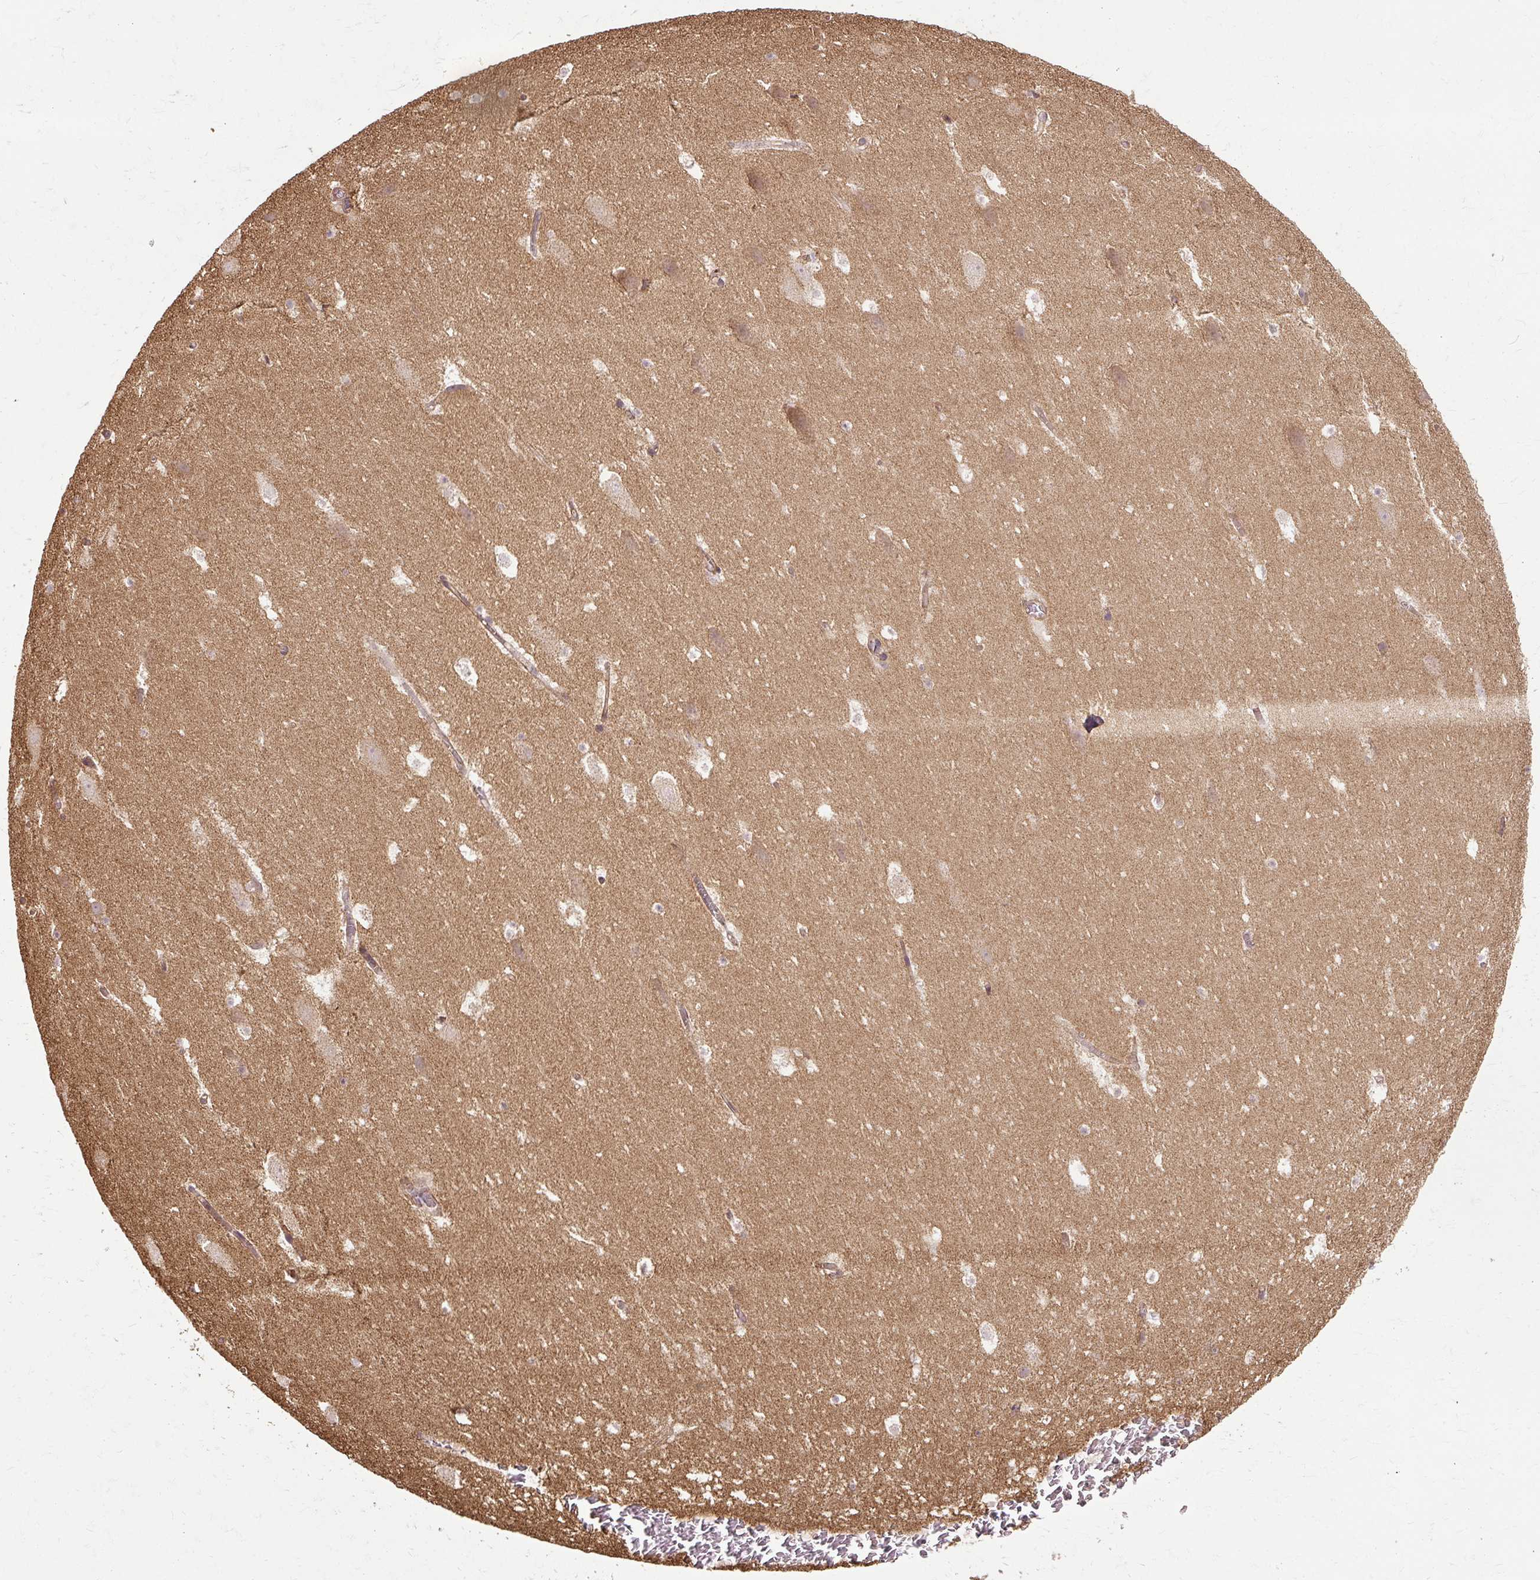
{"staining": {"intensity": "negative", "quantity": "none", "location": "none"}, "tissue": "hippocampus", "cell_type": "Glial cells", "image_type": "normal", "snomed": [{"axis": "morphology", "description": "Normal tissue, NOS"}, {"axis": "topography", "description": "Hippocampus"}], "caption": "This image is of benign hippocampus stained with immunohistochemistry to label a protein in brown with the nuclei are counter-stained blue. There is no staining in glial cells.", "gene": "FLRT1", "patient": {"sex": "female", "age": 42}}